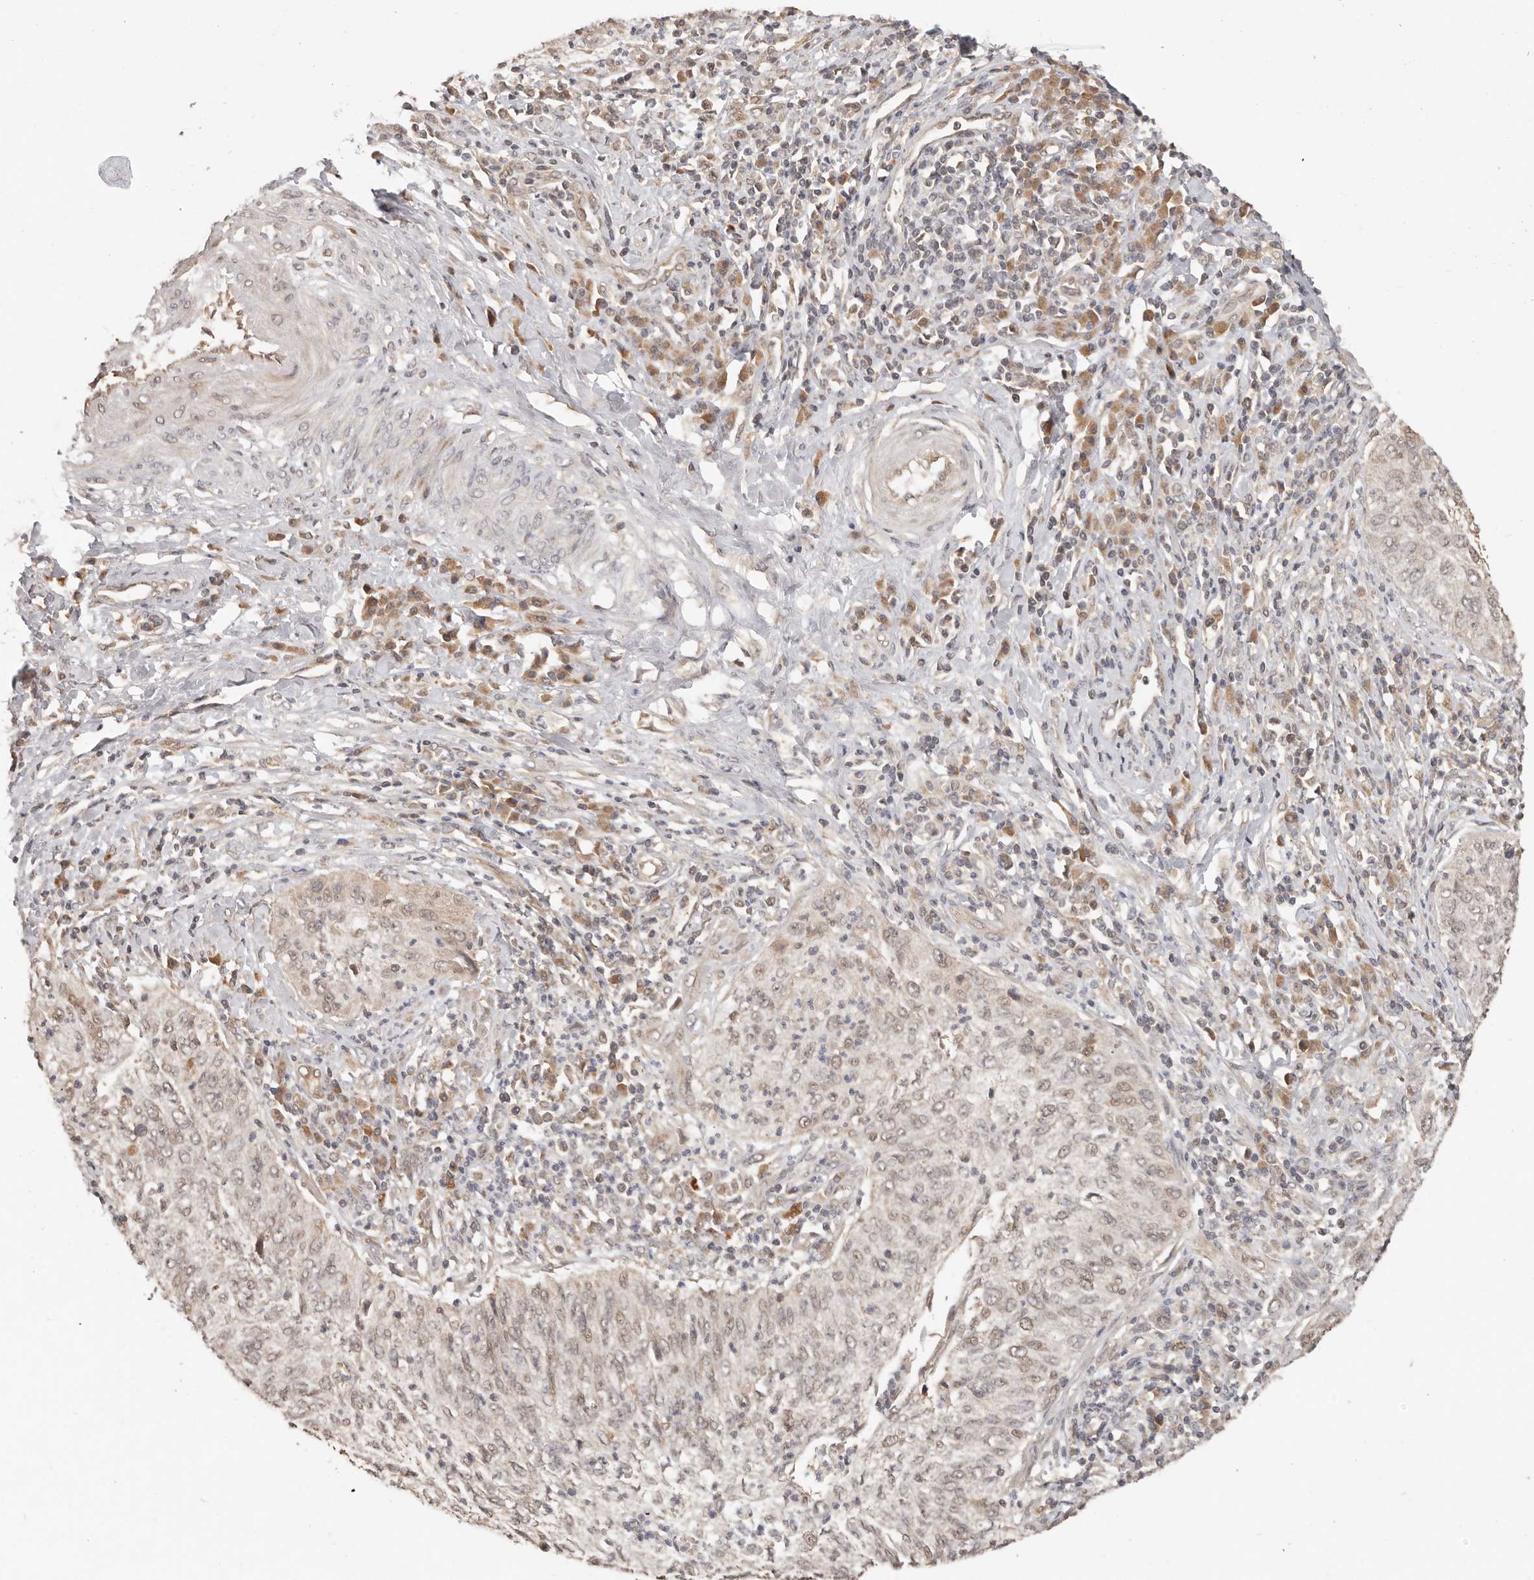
{"staining": {"intensity": "weak", "quantity": ">75%", "location": "cytoplasmic/membranous,nuclear"}, "tissue": "cervical cancer", "cell_type": "Tumor cells", "image_type": "cancer", "snomed": [{"axis": "morphology", "description": "Squamous cell carcinoma, NOS"}, {"axis": "topography", "description": "Cervix"}], "caption": "Immunohistochemical staining of cervical cancer shows weak cytoplasmic/membranous and nuclear protein staining in about >75% of tumor cells.", "gene": "MTFR2", "patient": {"sex": "female", "age": 30}}